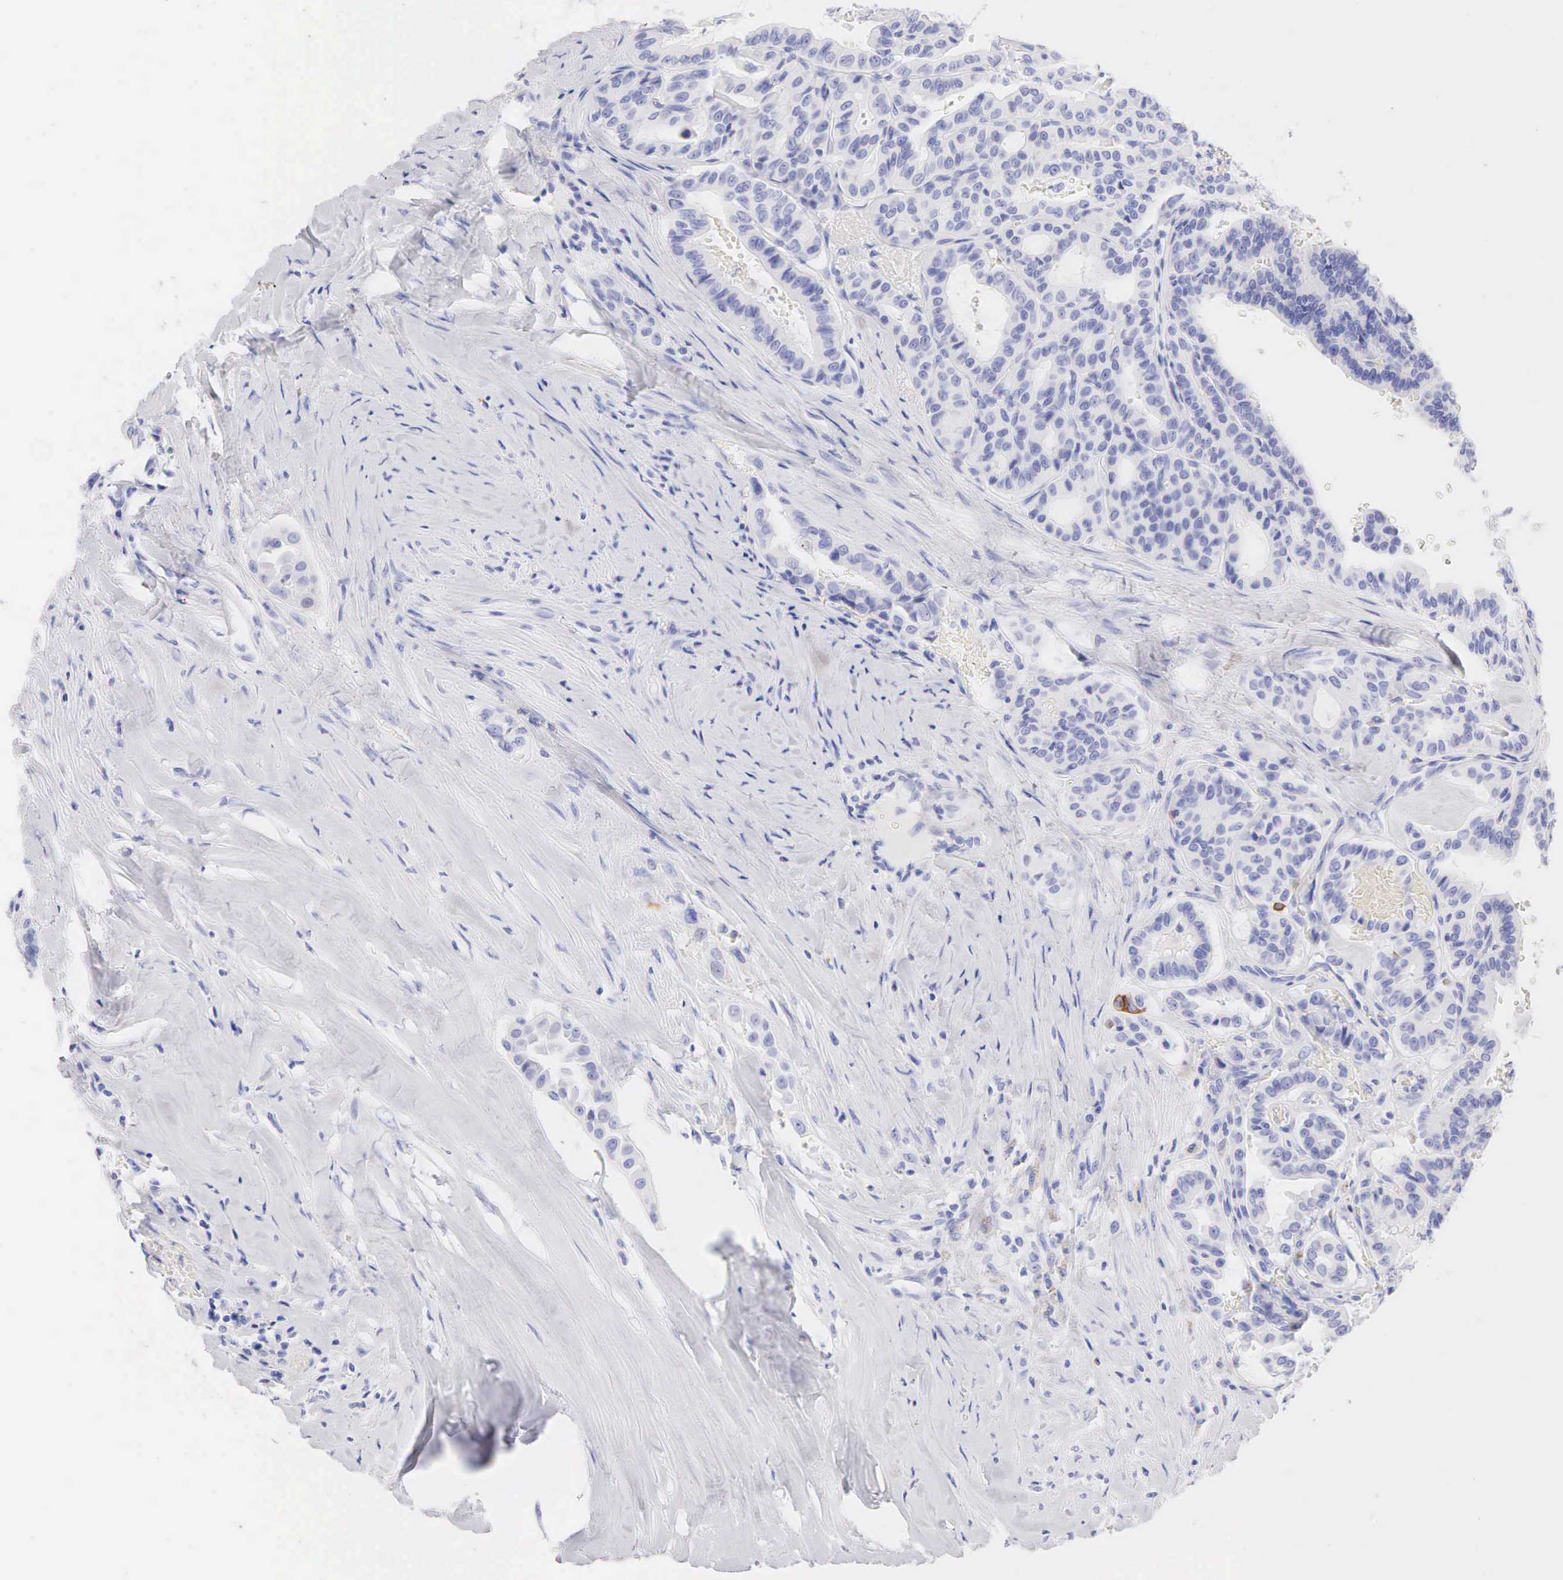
{"staining": {"intensity": "negative", "quantity": "none", "location": "none"}, "tissue": "thyroid cancer", "cell_type": "Tumor cells", "image_type": "cancer", "snomed": [{"axis": "morphology", "description": "Papillary adenocarcinoma, NOS"}, {"axis": "topography", "description": "Thyroid gland"}], "caption": "High power microscopy image of an immunohistochemistry image of papillary adenocarcinoma (thyroid), revealing no significant positivity in tumor cells. (DAB IHC visualized using brightfield microscopy, high magnification).", "gene": "KRT14", "patient": {"sex": "male", "age": 87}}